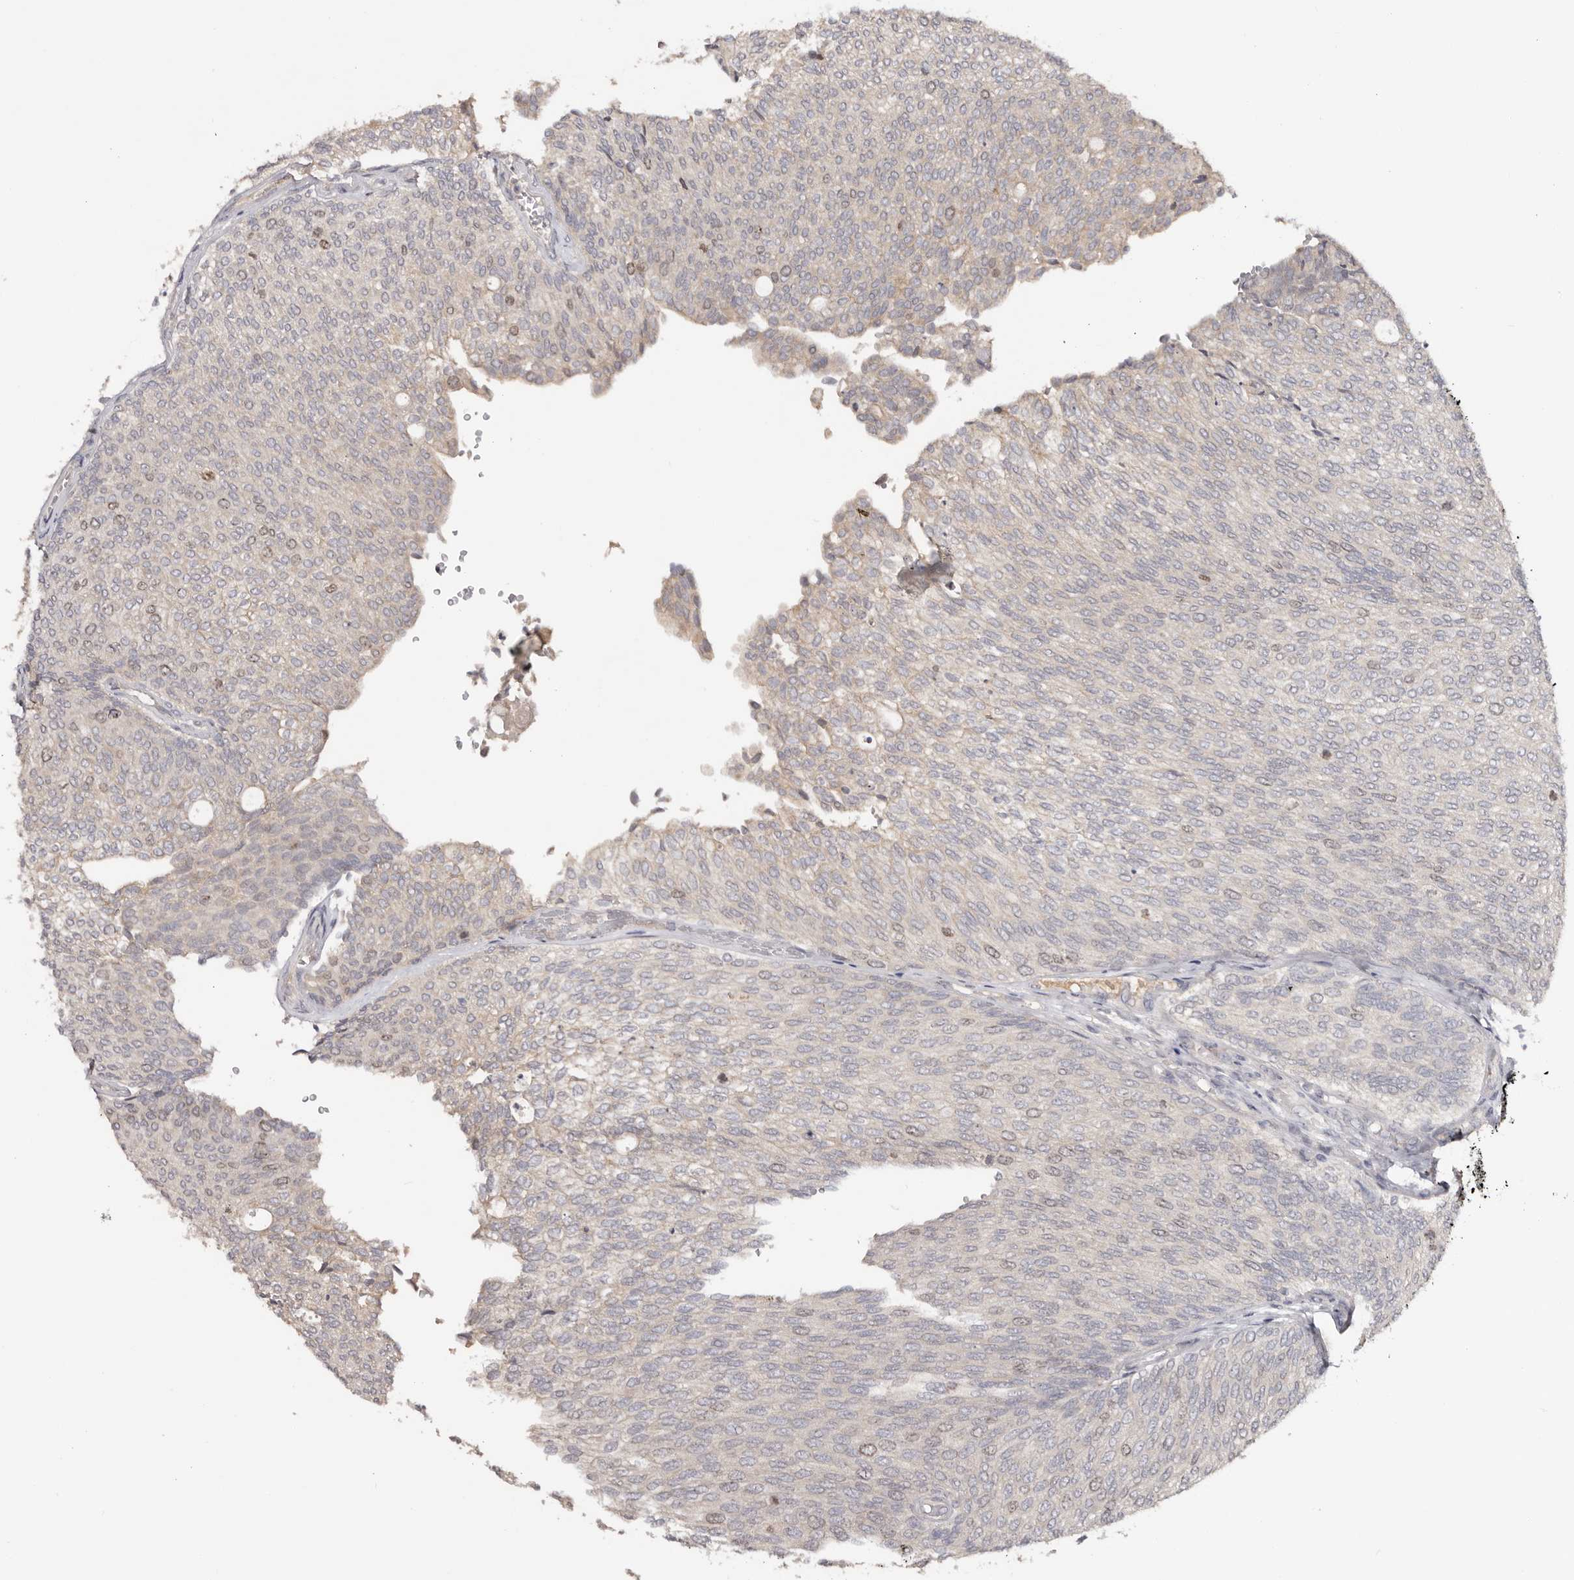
{"staining": {"intensity": "weak", "quantity": "<25%", "location": "nuclear"}, "tissue": "urothelial cancer", "cell_type": "Tumor cells", "image_type": "cancer", "snomed": [{"axis": "morphology", "description": "Urothelial carcinoma, Low grade"}, {"axis": "topography", "description": "Urinary bladder"}], "caption": "Immunohistochemistry image of neoplastic tissue: urothelial cancer stained with DAB (3,3'-diaminobenzidine) shows no significant protein expression in tumor cells.", "gene": "CCDC190", "patient": {"sex": "female", "age": 79}}